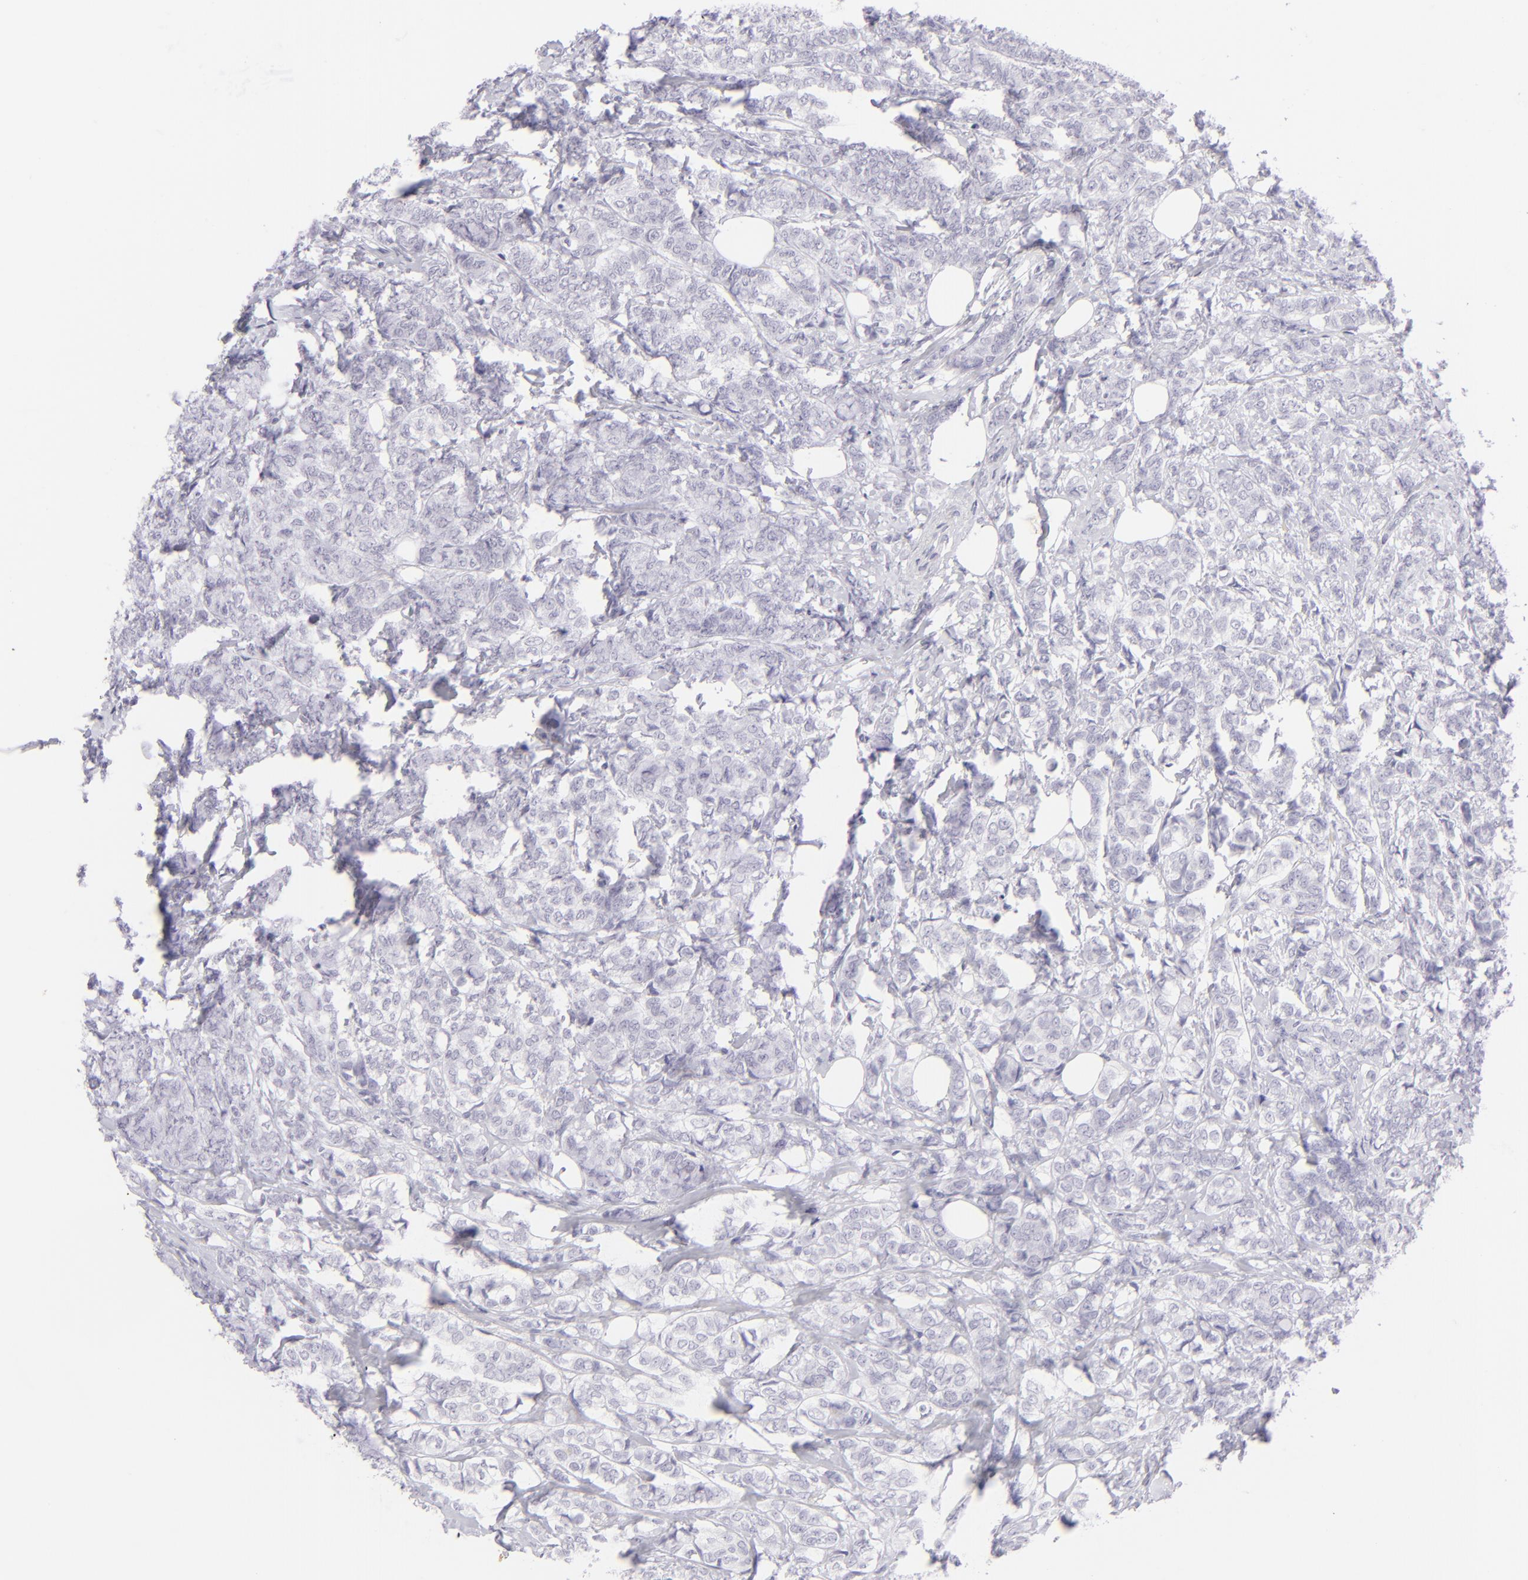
{"staining": {"intensity": "negative", "quantity": "none", "location": "none"}, "tissue": "breast cancer", "cell_type": "Tumor cells", "image_type": "cancer", "snomed": [{"axis": "morphology", "description": "Lobular carcinoma"}, {"axis": "topography", "description": "Breast"}], "caption": "Tumor cells are negative for protein expression in human lobular carcinoma (breast).", "gene": "FCER2", "patient": {"sex": "female", "age": 60}}